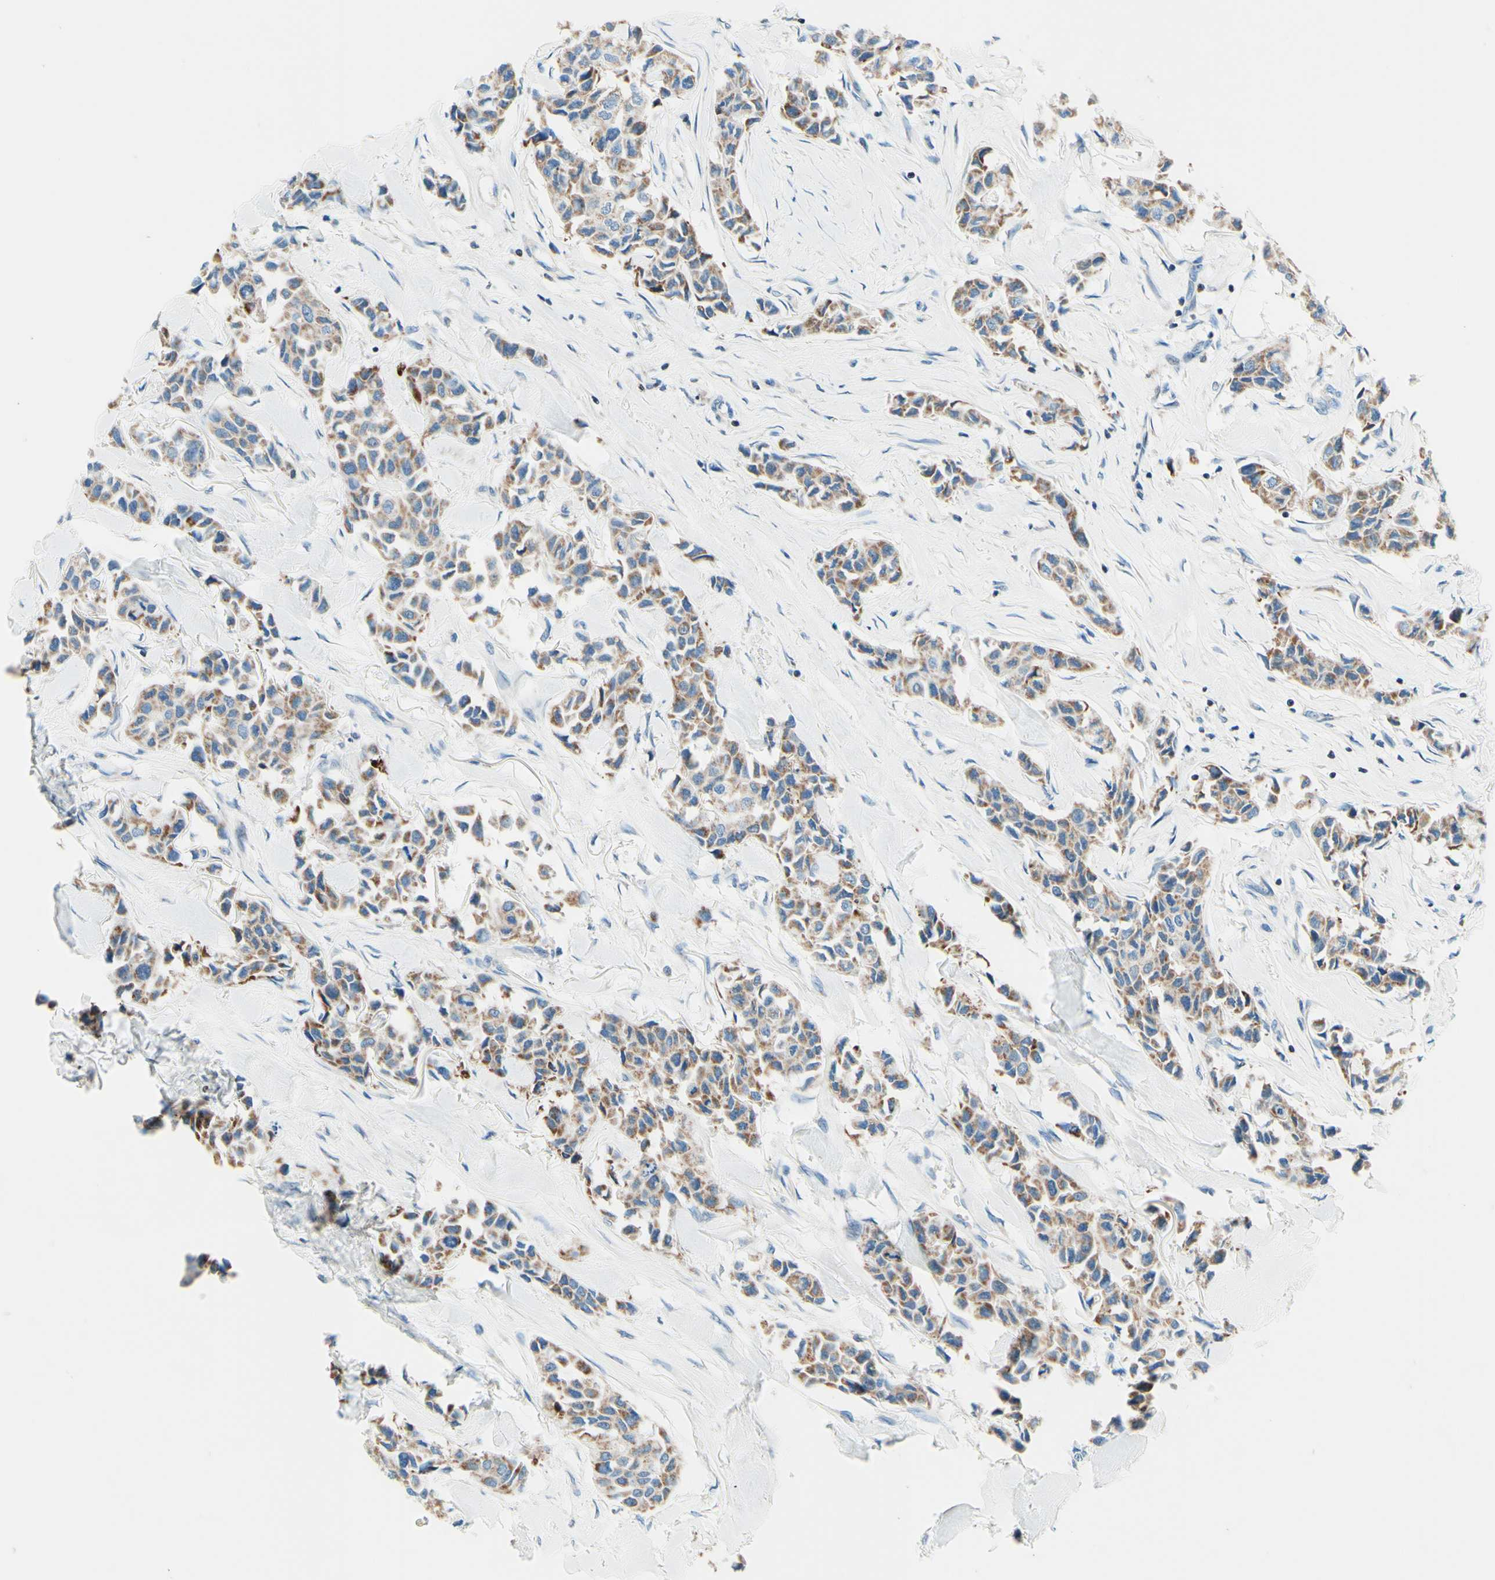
{"staining": {"intensity": "weak", "quantity": ">75%", "location": "cytoplasmic/membranous"}, "tissue": "breast cancer", "cell_type": "Tumor cells", "image_type": "cancer", "snomed": [{"axis": "morphology", "description": "Duct carcinoma"}, {"axis": "topography", "description": "Breast"}], "caption": "The image reveals staining of breast cancer, revealing weak cytoplasmic/membranous protein expression (brown color) within tumor cells.", "gene": "CBX7", "patient": {"sex": "female", "age": 80}}